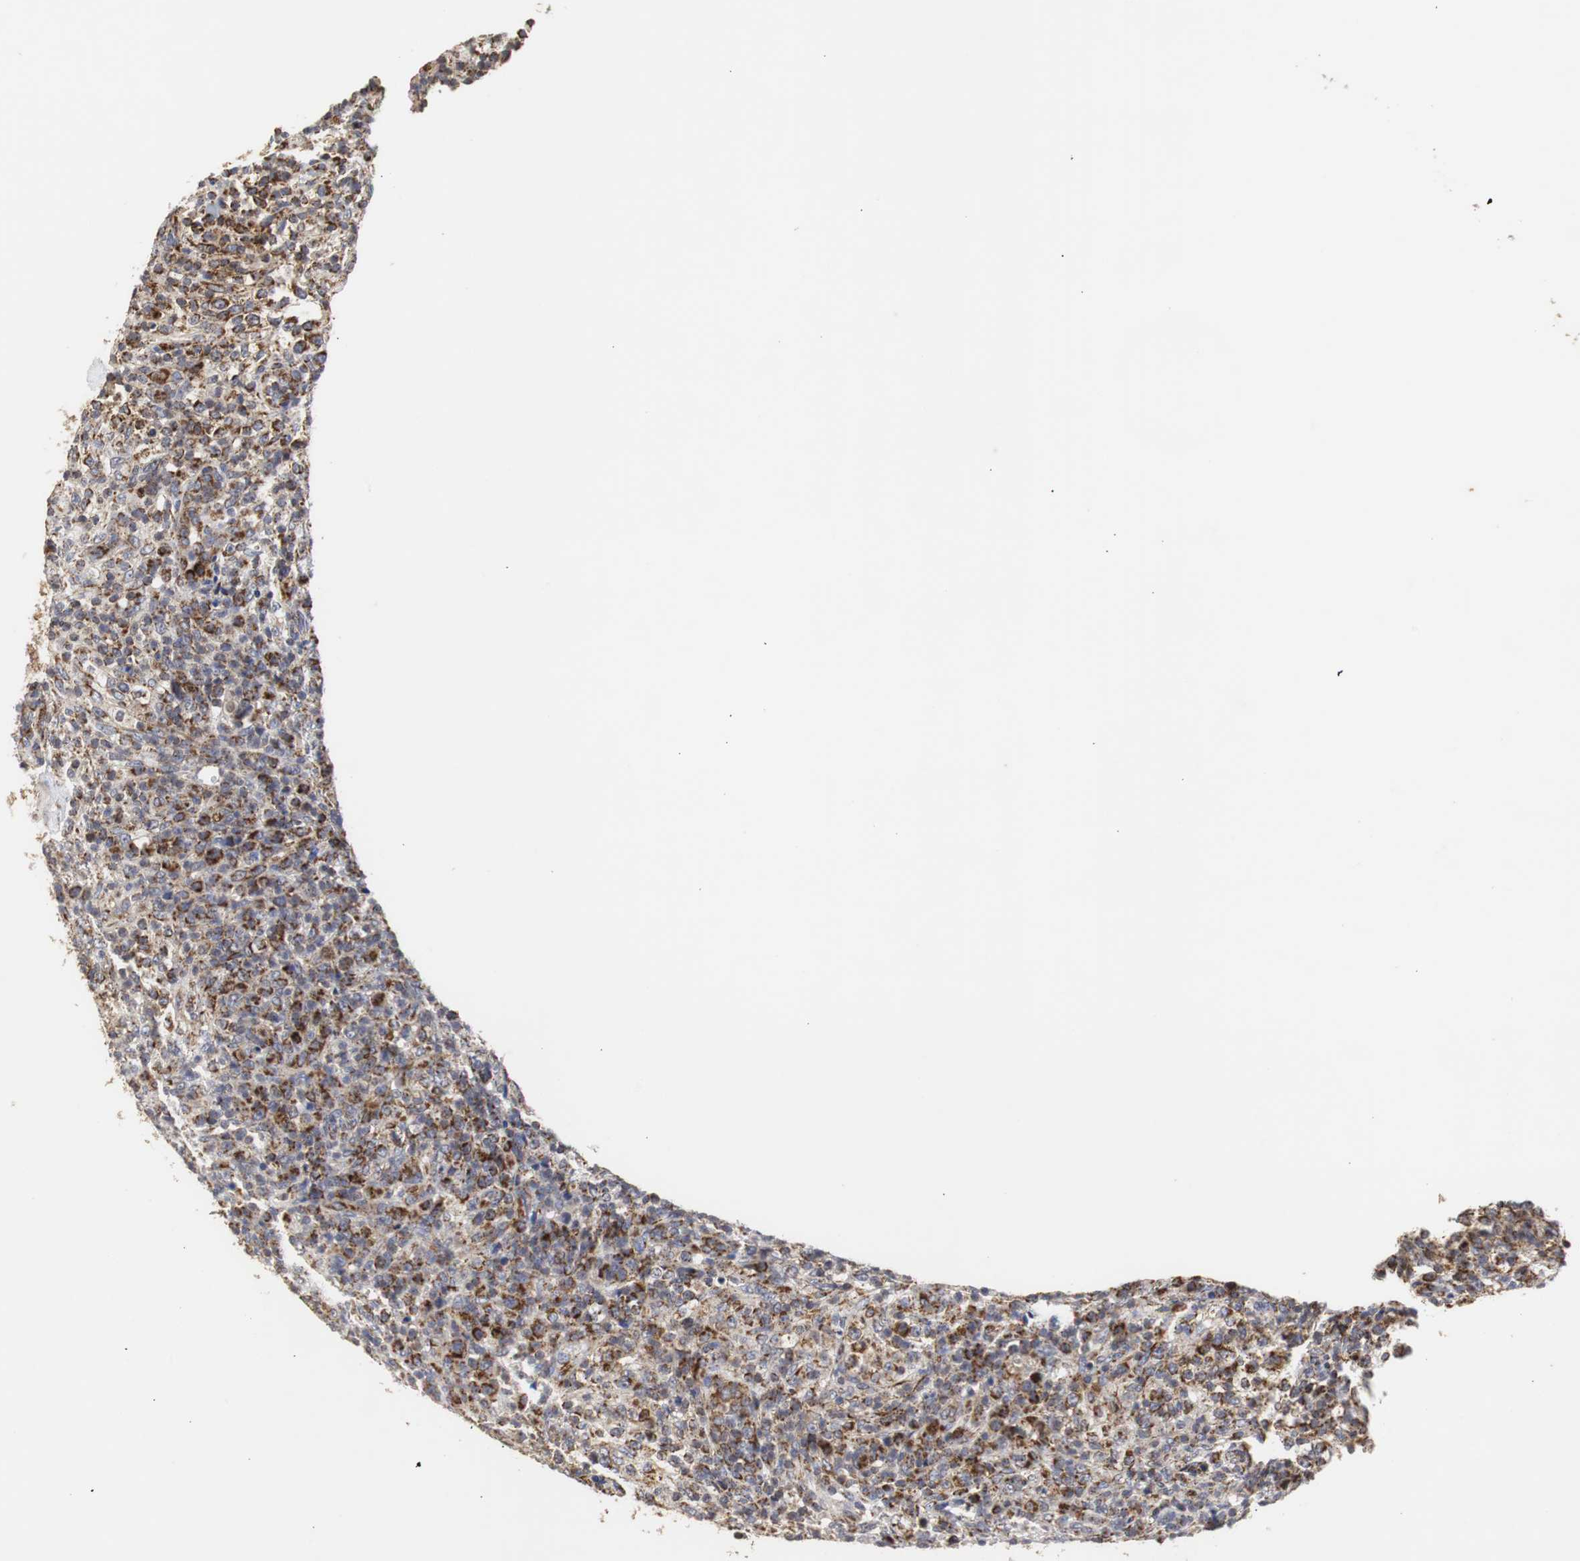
{"staining": {"intensity": "strong", "quantity": ">75%", "location": "cytoplasmic/membranous"}, "tissue": "lymphoma", "cell_type": "Tumor cells", "image_type": "cancer", "snomed": [{"axis": "morphology", "description": "Malignant lymphoma, non-Hodgkin's type, High grade"}, {"axis": "topography", "description": "Lymph node"}], "caption": "High-grade malignant lymphoma, non-Hodgkin's type tissue shows strong cytoplasmic/membranous expression in approximately >75% of tumor cells (DAB IHC with brightfield microscopy, high magnification).", "gene": "HSD17B10", "patient": {"sex": "female", "age": 76}}